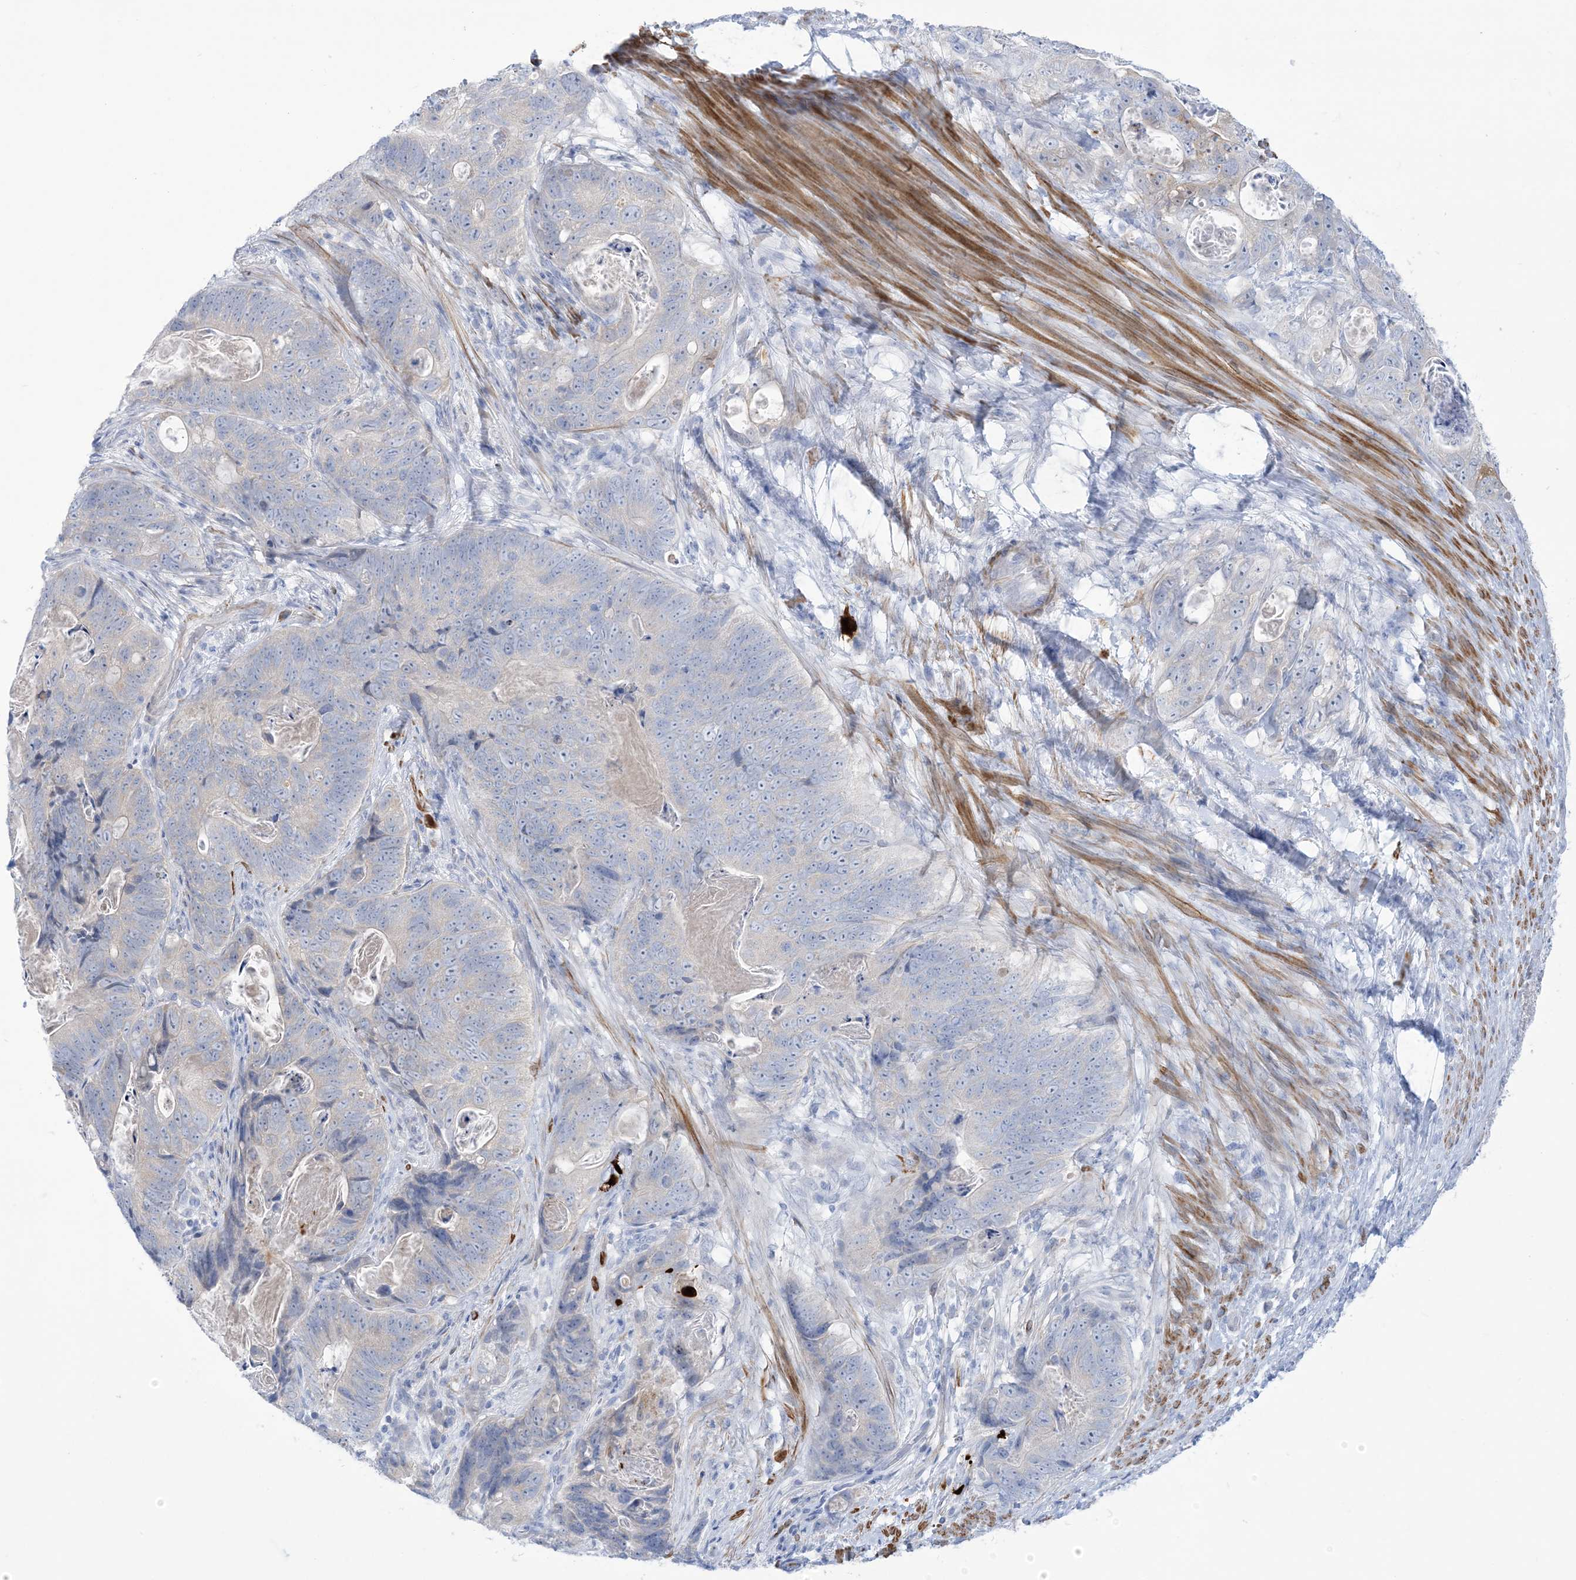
{"staining": {"intensity": "negative", "quantity": "none", "location": "none"}, "tissue": "stomach cancer", "cell_type": "Tumor cells", "image_type": "cancer", "snomed": [{"axis": "morphology", "description": "Normal tissue, NOS"}, {"axis": "morphology", "description": "Adenocarcinoma, NOS"}, {"axis": "topography", "description": "Stomach"}], "caption": "Immunohistochemical staining of stomach cancer shows no significant staining in tumor cells.", "gene": "MARS2", "patient": {"sex": "female", "age": 89}}